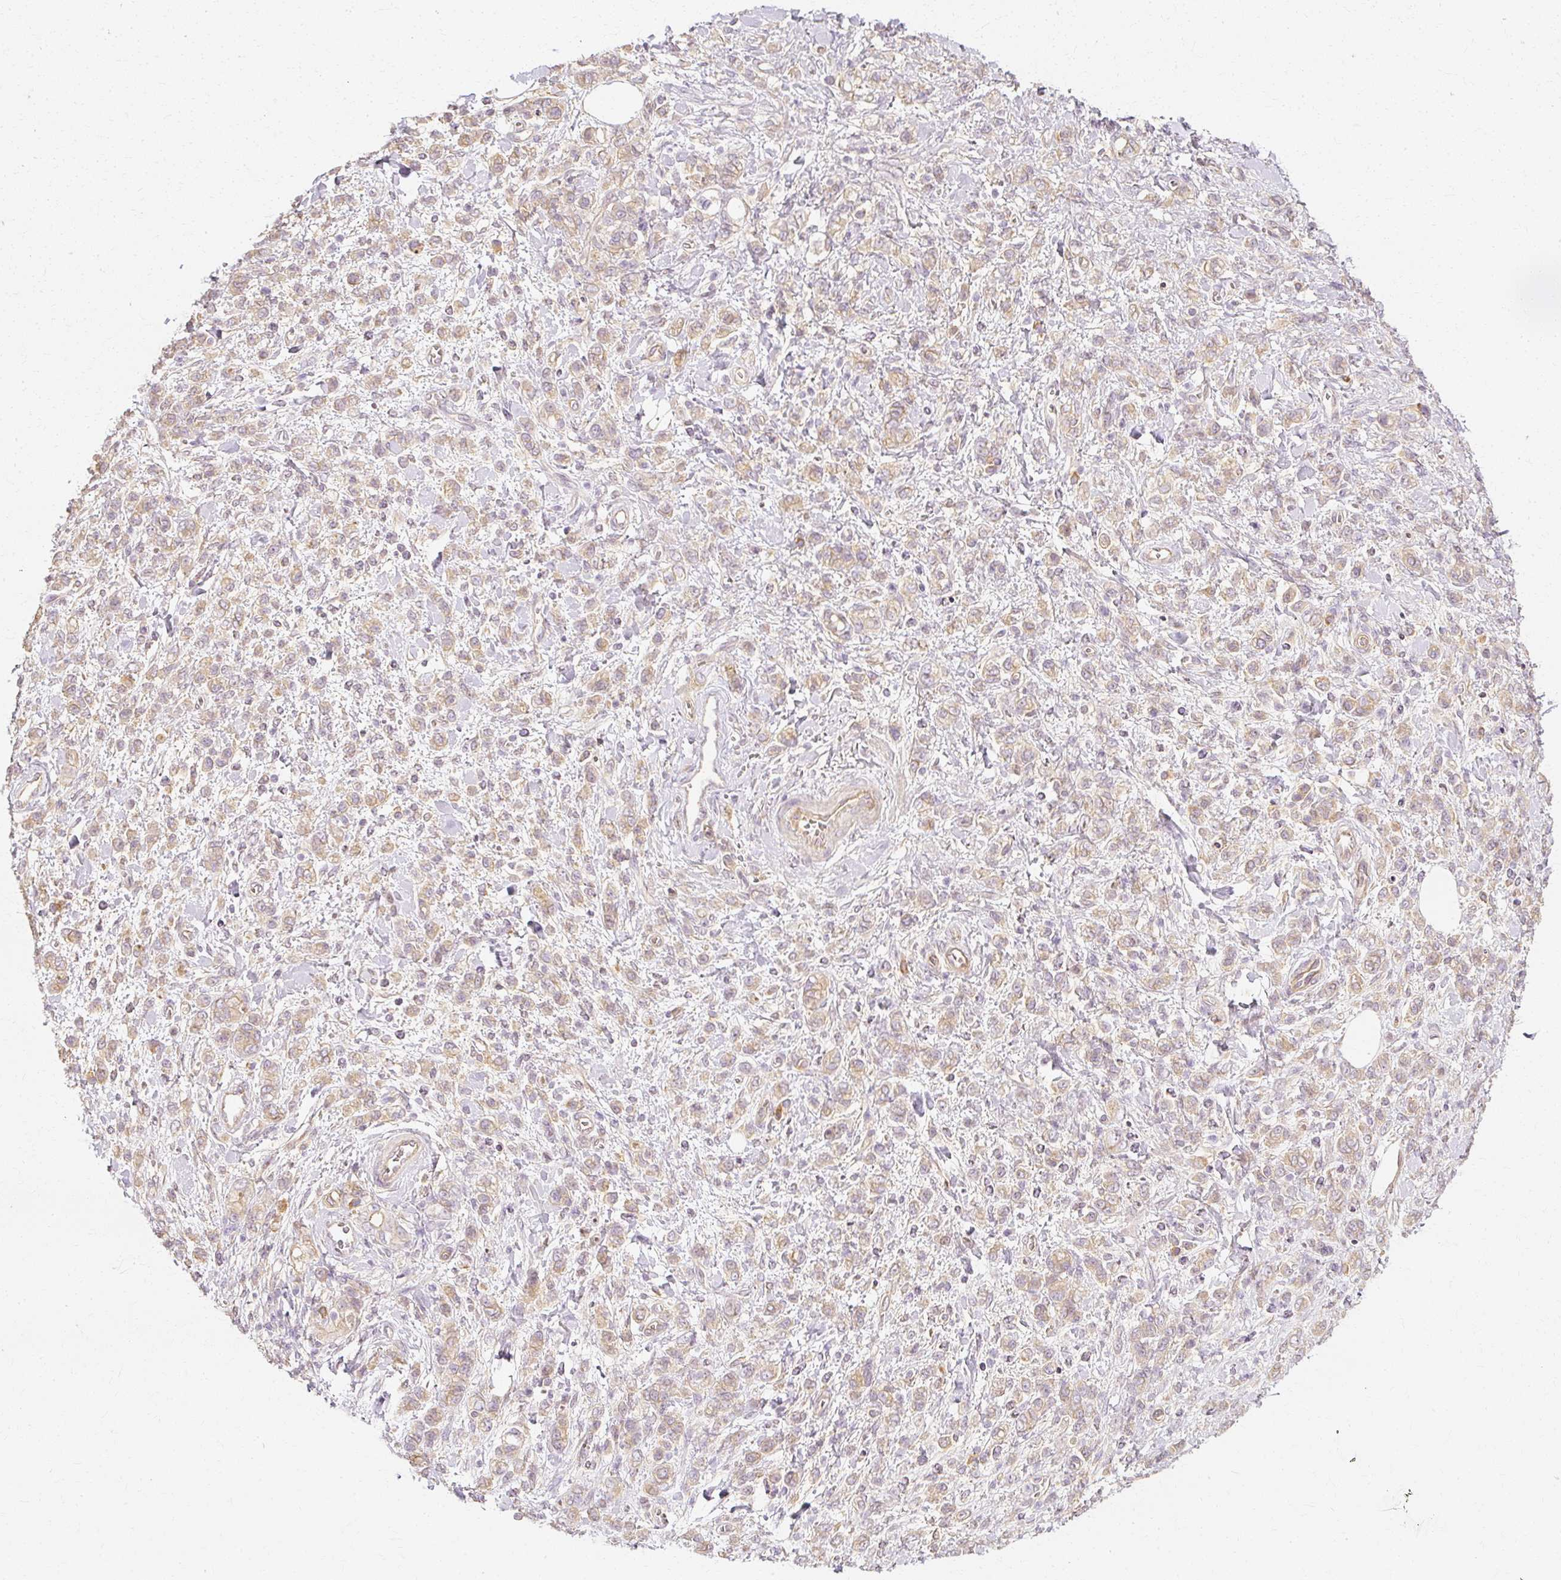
{"staining": {"intensity": "weak", "quantity": "25%-75%", "location": "cytoplasmic/membranous"}, "tissue": "stomach cancer", "cell_type": "Tumor cells", "image_type": "cancer", "snomed": [{"axis": "morphology", "description": "Adenocarcinoma, NOS"}, {"axis": "topography", "description": "Stomach"}], "caption": "DAB (3,3'-diaminobenzidine) immunohistochemical staining of stomach cancer (adenocarcinoma) demonstrates weak cytoplasmic/membranous protein expression in about 25%-75% of tumor cells.", "gene": "GNAQ", "patient": {"sex": "male", "age": 77}}